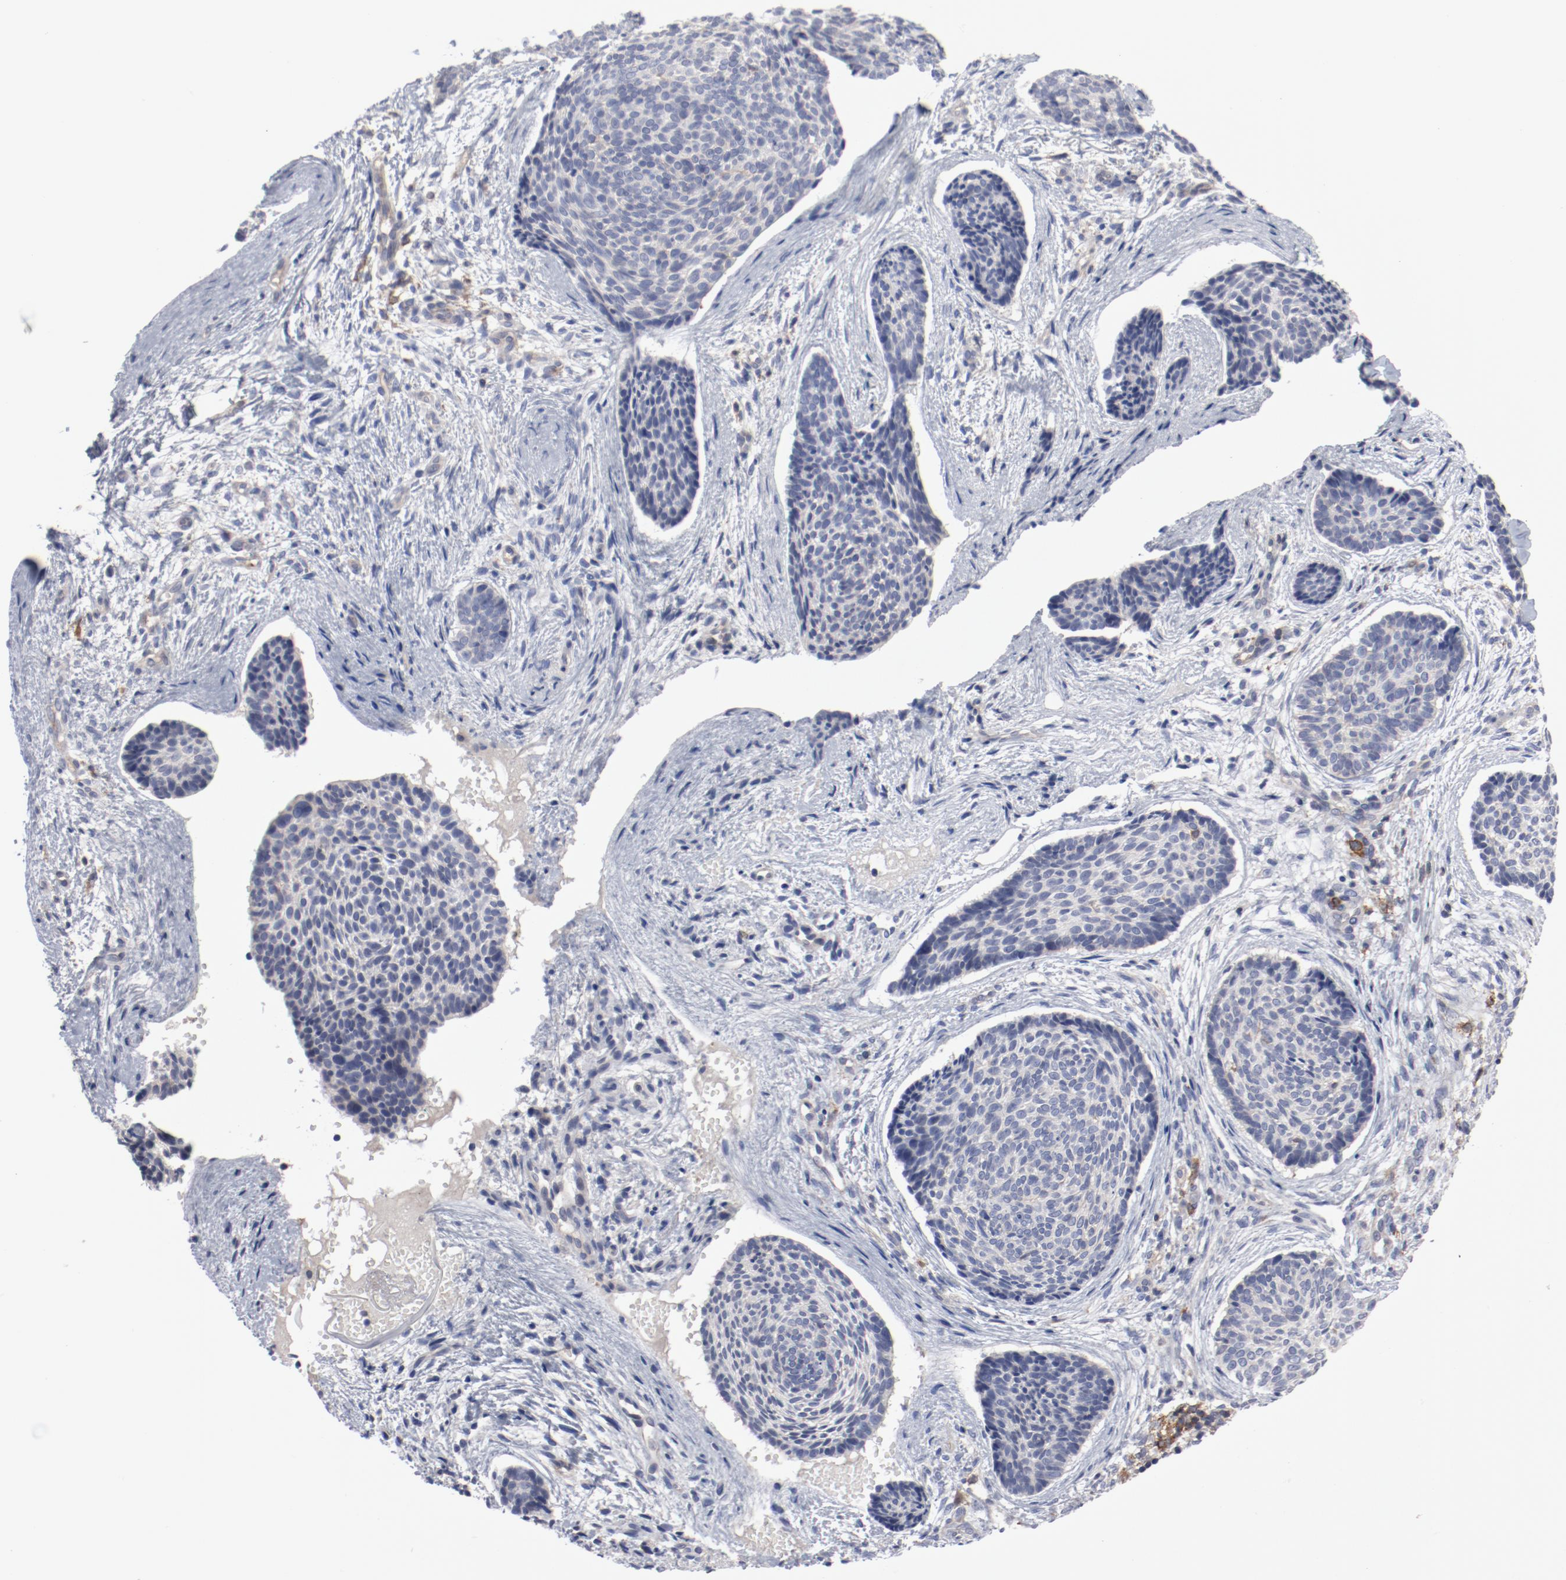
{"staining": {"intensity": "weak", "quantity": "<25%", "location": "cytoplasmic/membranous"}, "tissue": "skin cancer", "cell_type": "Tumor cells", "image_type": "cancer", "snomed": [{"axis": "morphology", "description": "Normal tissue, NOS"}, {"axis": "morphology", "description": "Basal cell carcinoma"}, {"axis": "topography", "description": "Skin"}], "caption": "Tumor cells are negative for protein expression in human skin cancer (basal cell carcinoma). (Stains: DAB IHC with hematoxylin counter stain, Microscopy: brightfield microscopy at high magnification).", "gene": "CBL", "patient": {"sex": "female", "age": 57}}